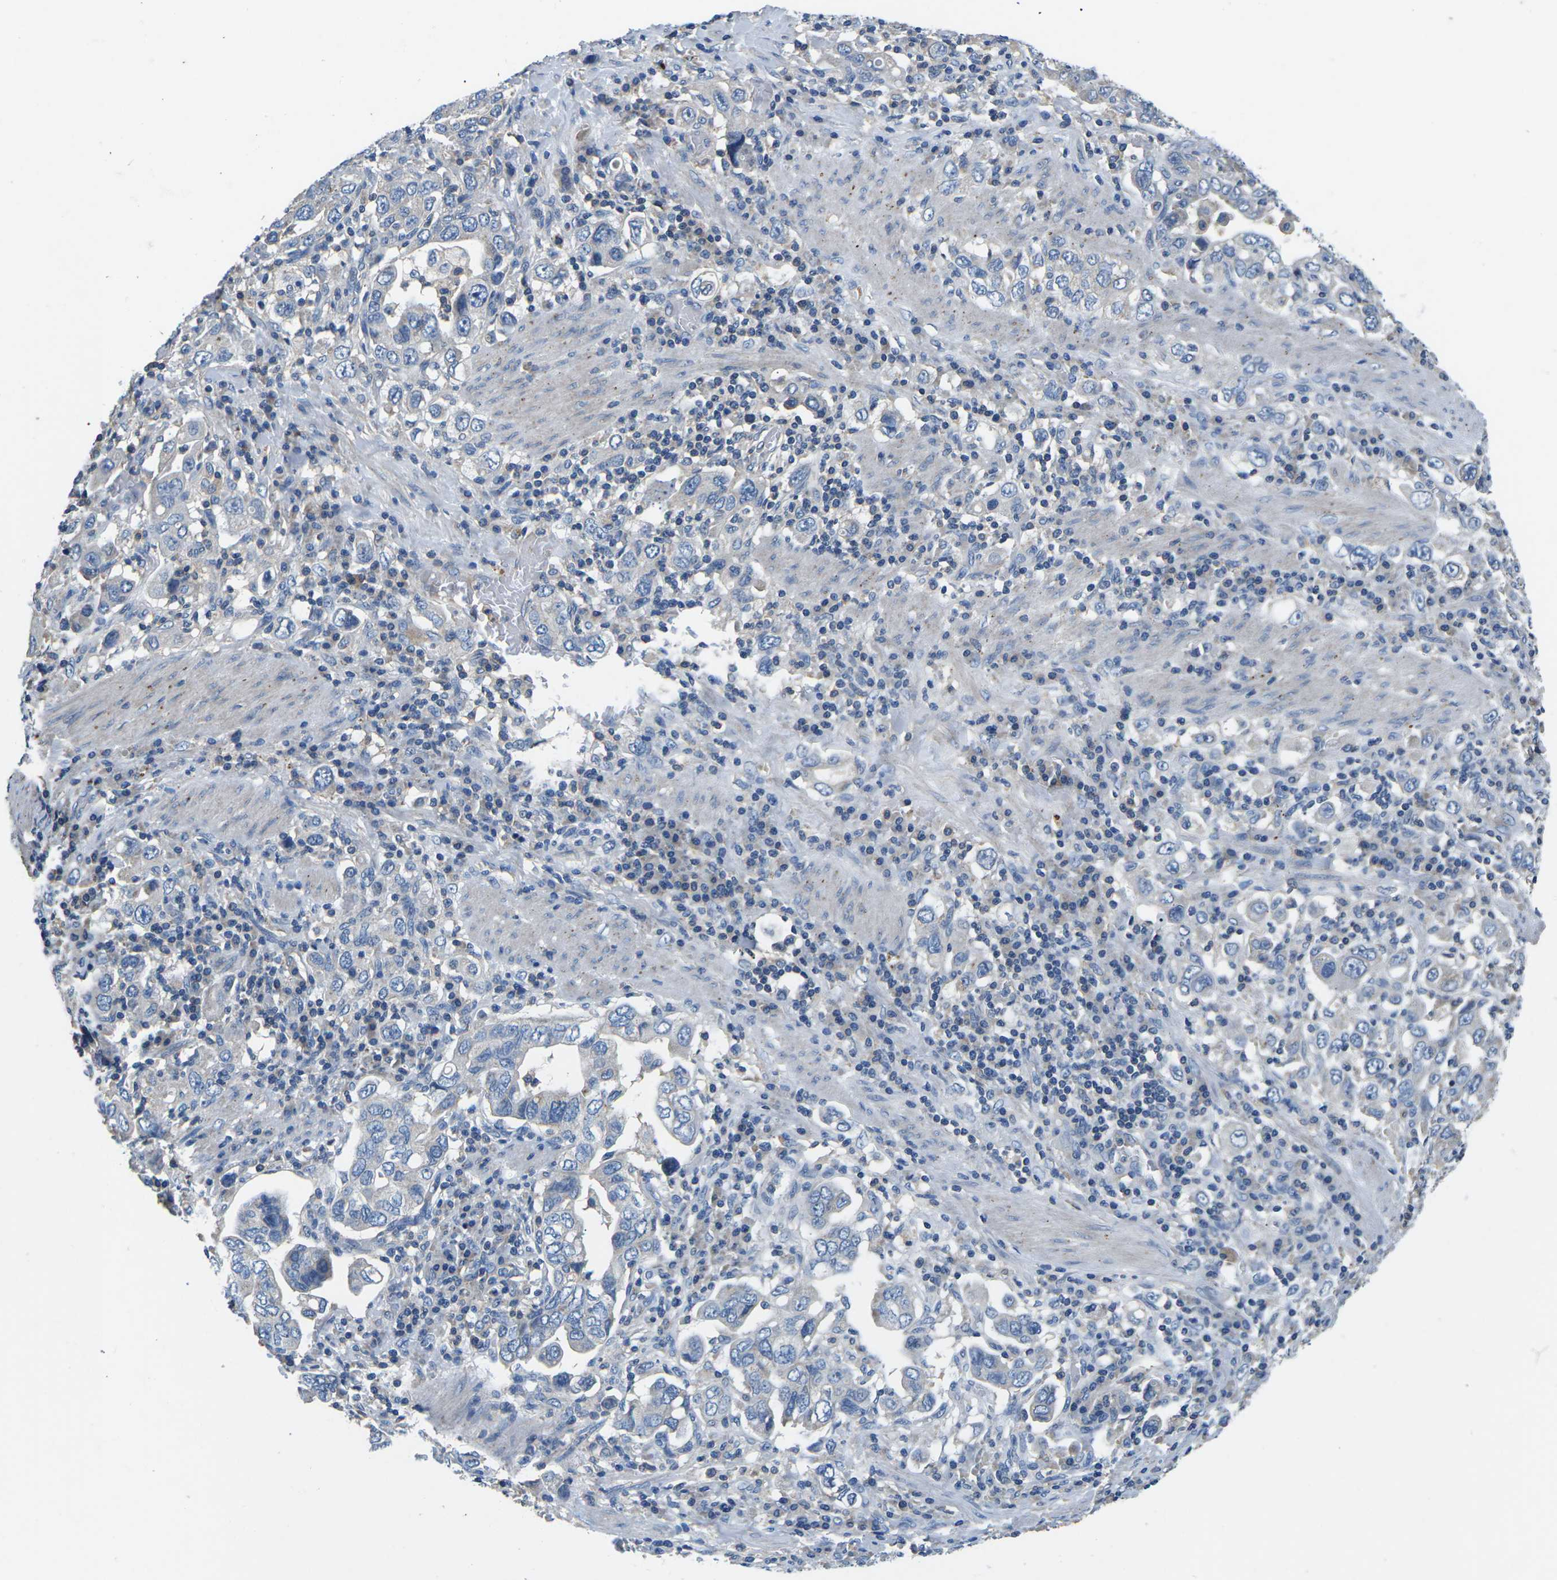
{"staining": {"intensity": "negative", "quantity": "none", "location": "none"}, "tissue": "stomach cancer", "cell_type": "Tumor cells", "image_type": "cancer", "snomed": [{"axis": "morphology", "description": "Adenocarcinoma, NOS"}, {"axis": "topography", "description": "Stomach, upper"}], "caption": "Adenocarcinoma (stomach) stained for a protein using immunohistochemistry demonstrates no staining tumor cells.", "gene": "PDCD6IP", "patient": {"sex": "male", "age": 62}}